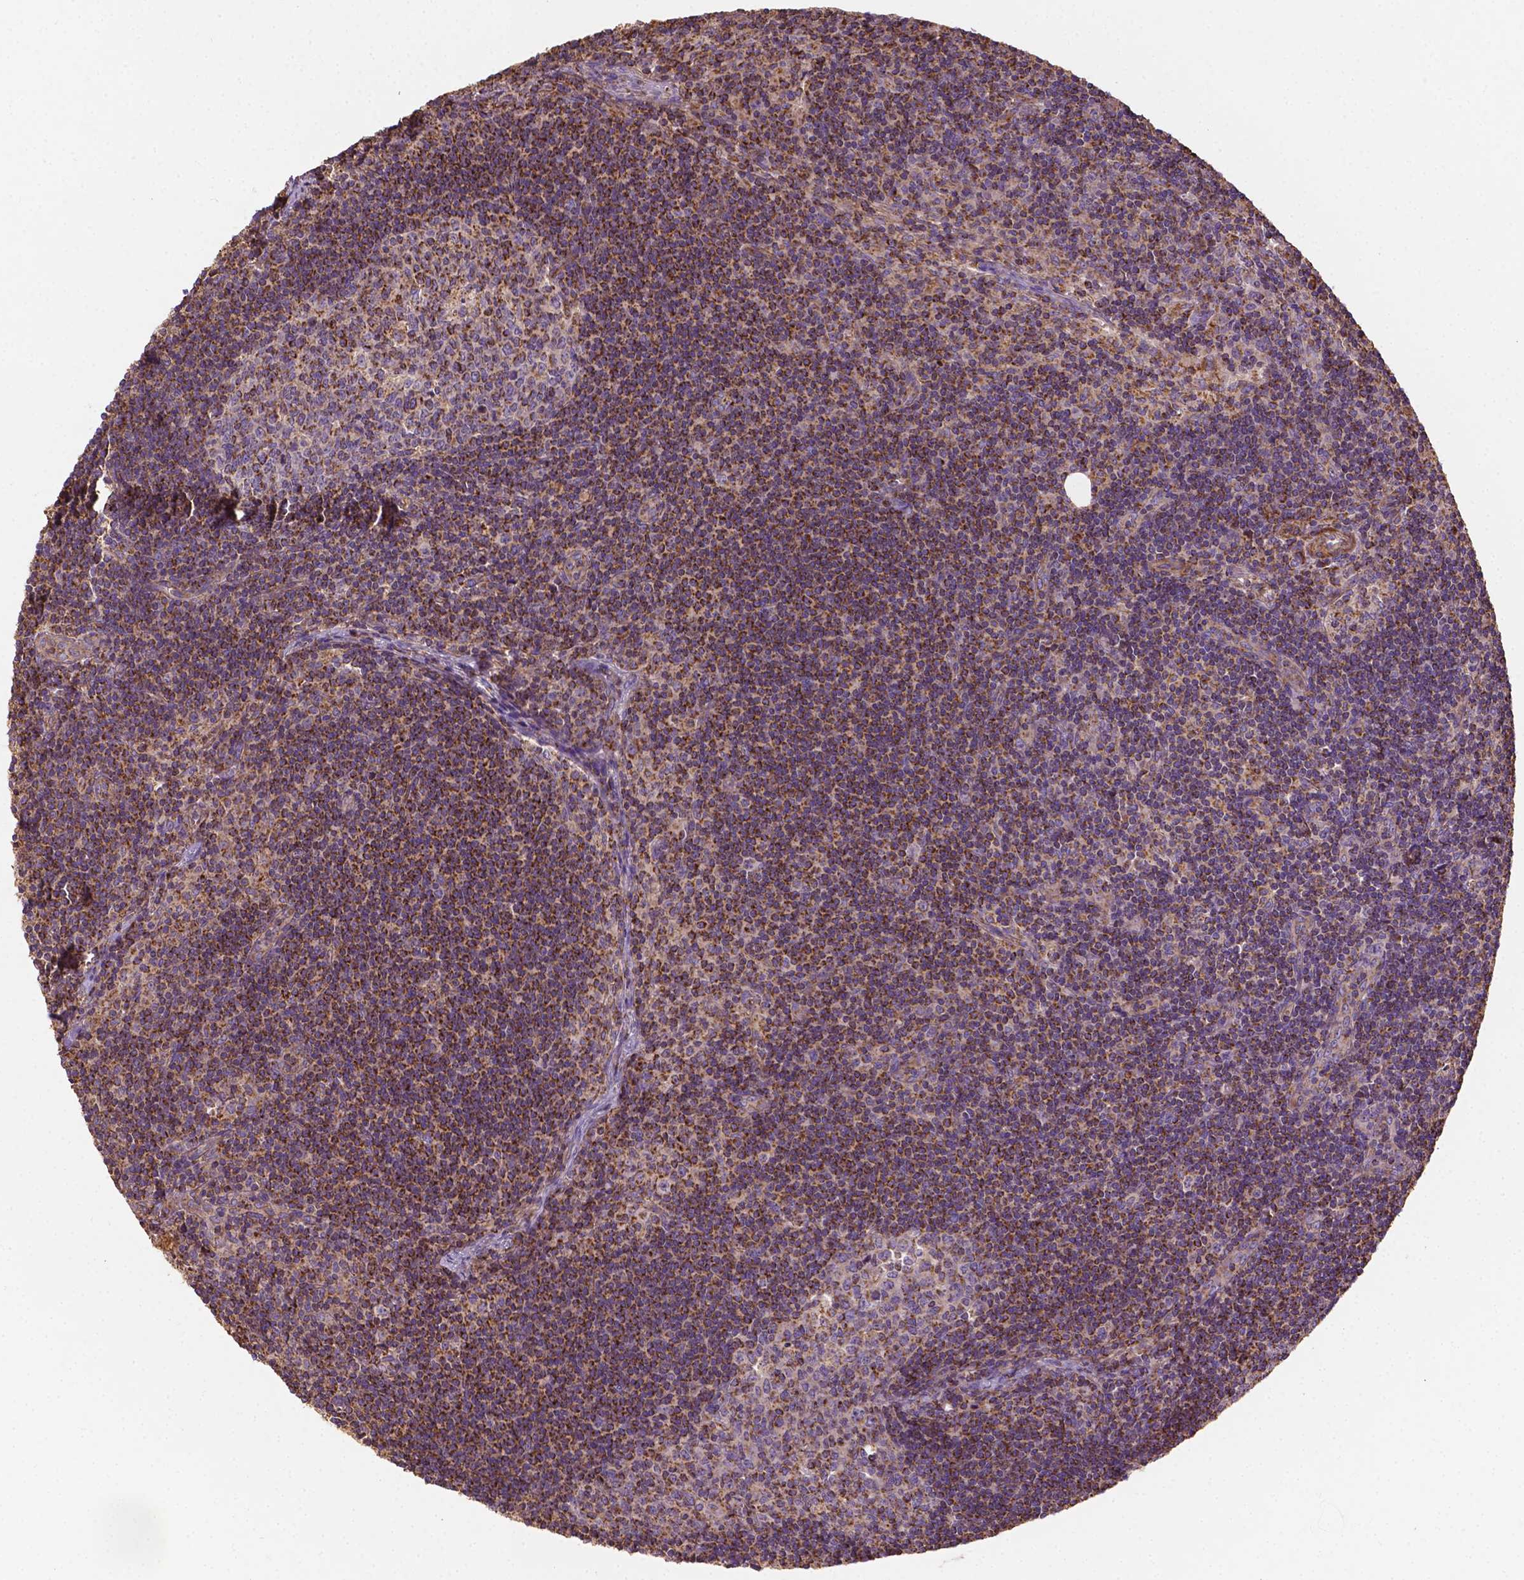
{"staining": {"intensity": "moderate", "quantity": "25%-75%", "location": "cytoplasmic/membranous"}, "tissue": "lymph node", "cell_type": "Germinal center cells", "image_type": "normal", "snomed": [{"axis": "morphology", "description": "Normal tissue, NOS"}, {"axis": "topography", "description": "Lymph node"}], "caption": "Protein positivity by immunohistochemistry (IHC) demonstrates moderate cytoplasmic/membranous positivity in about 25%-75% of germinal center cells in unremarkable lymph node. (DAB (3,3'-diaminobenzidine) = brown stain, brightfield microscopy at high magnification).", "gene": "LRR1", "patient": {"sex": "female", "age": 41}}